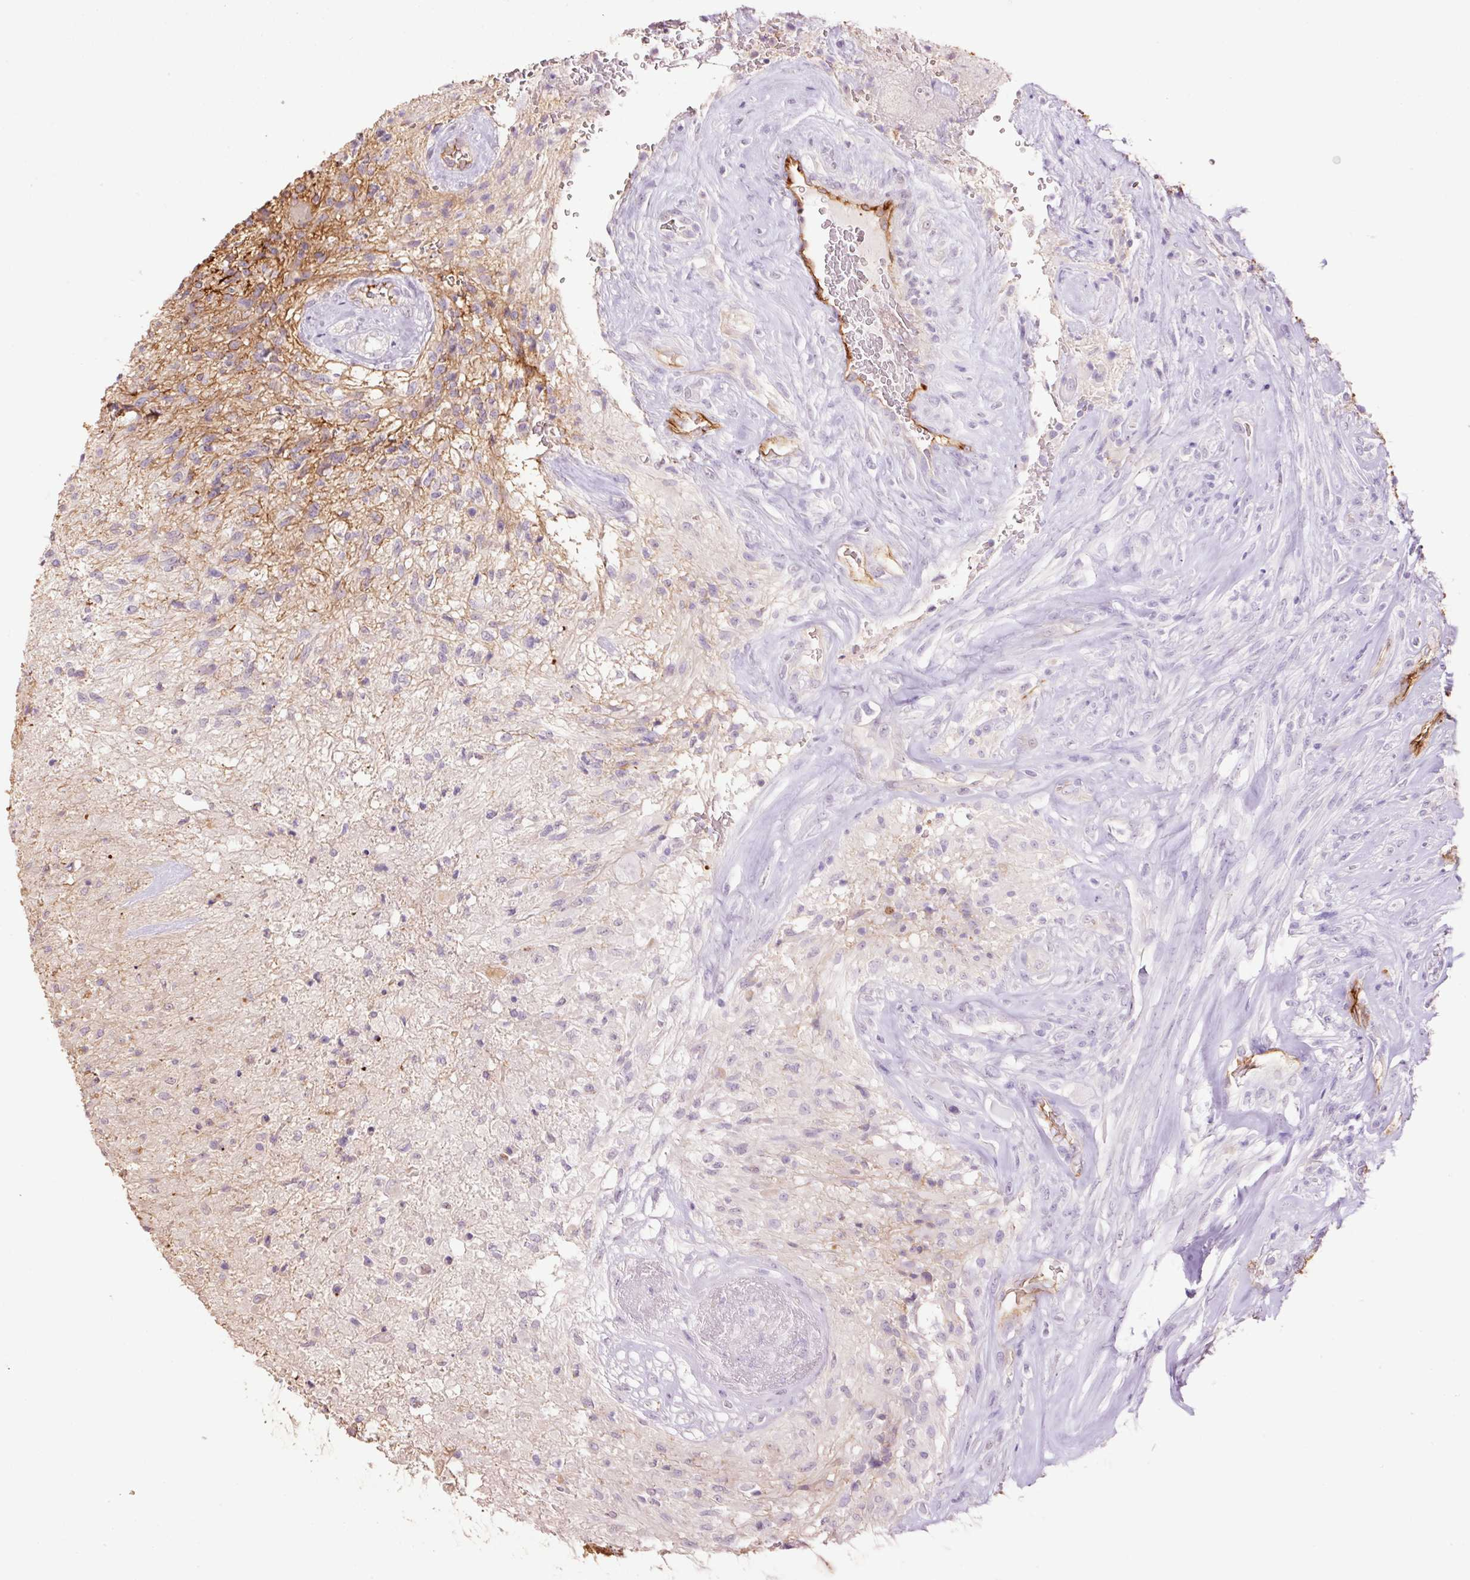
{"staining": {"intensity": "negative", "quantity": "none", "location": "none"}, "tissue": "glioma", "cell_type": "Tumor cells", "image_type": "cancer", "snomed": [{"axis": "morphology", "description": "Glioma, malignant, High grade"}, {"axis": "topography", "description": "Brain"}], "caption": "An immunohistochemistry histopathology image of malignant glioma (high-grade) is shown. There is no staining in tumor cells of malignant glioma (high-grade). (Stains: DAB (3,3'-diaminobenzidine) immunohistochemistry (IHC) with hematoxylin counter stain, Microscopy: brightfield microscopy at high magnification).", "gene": "SLC1A4", "patient": {"sex": "male", "age": 56}}